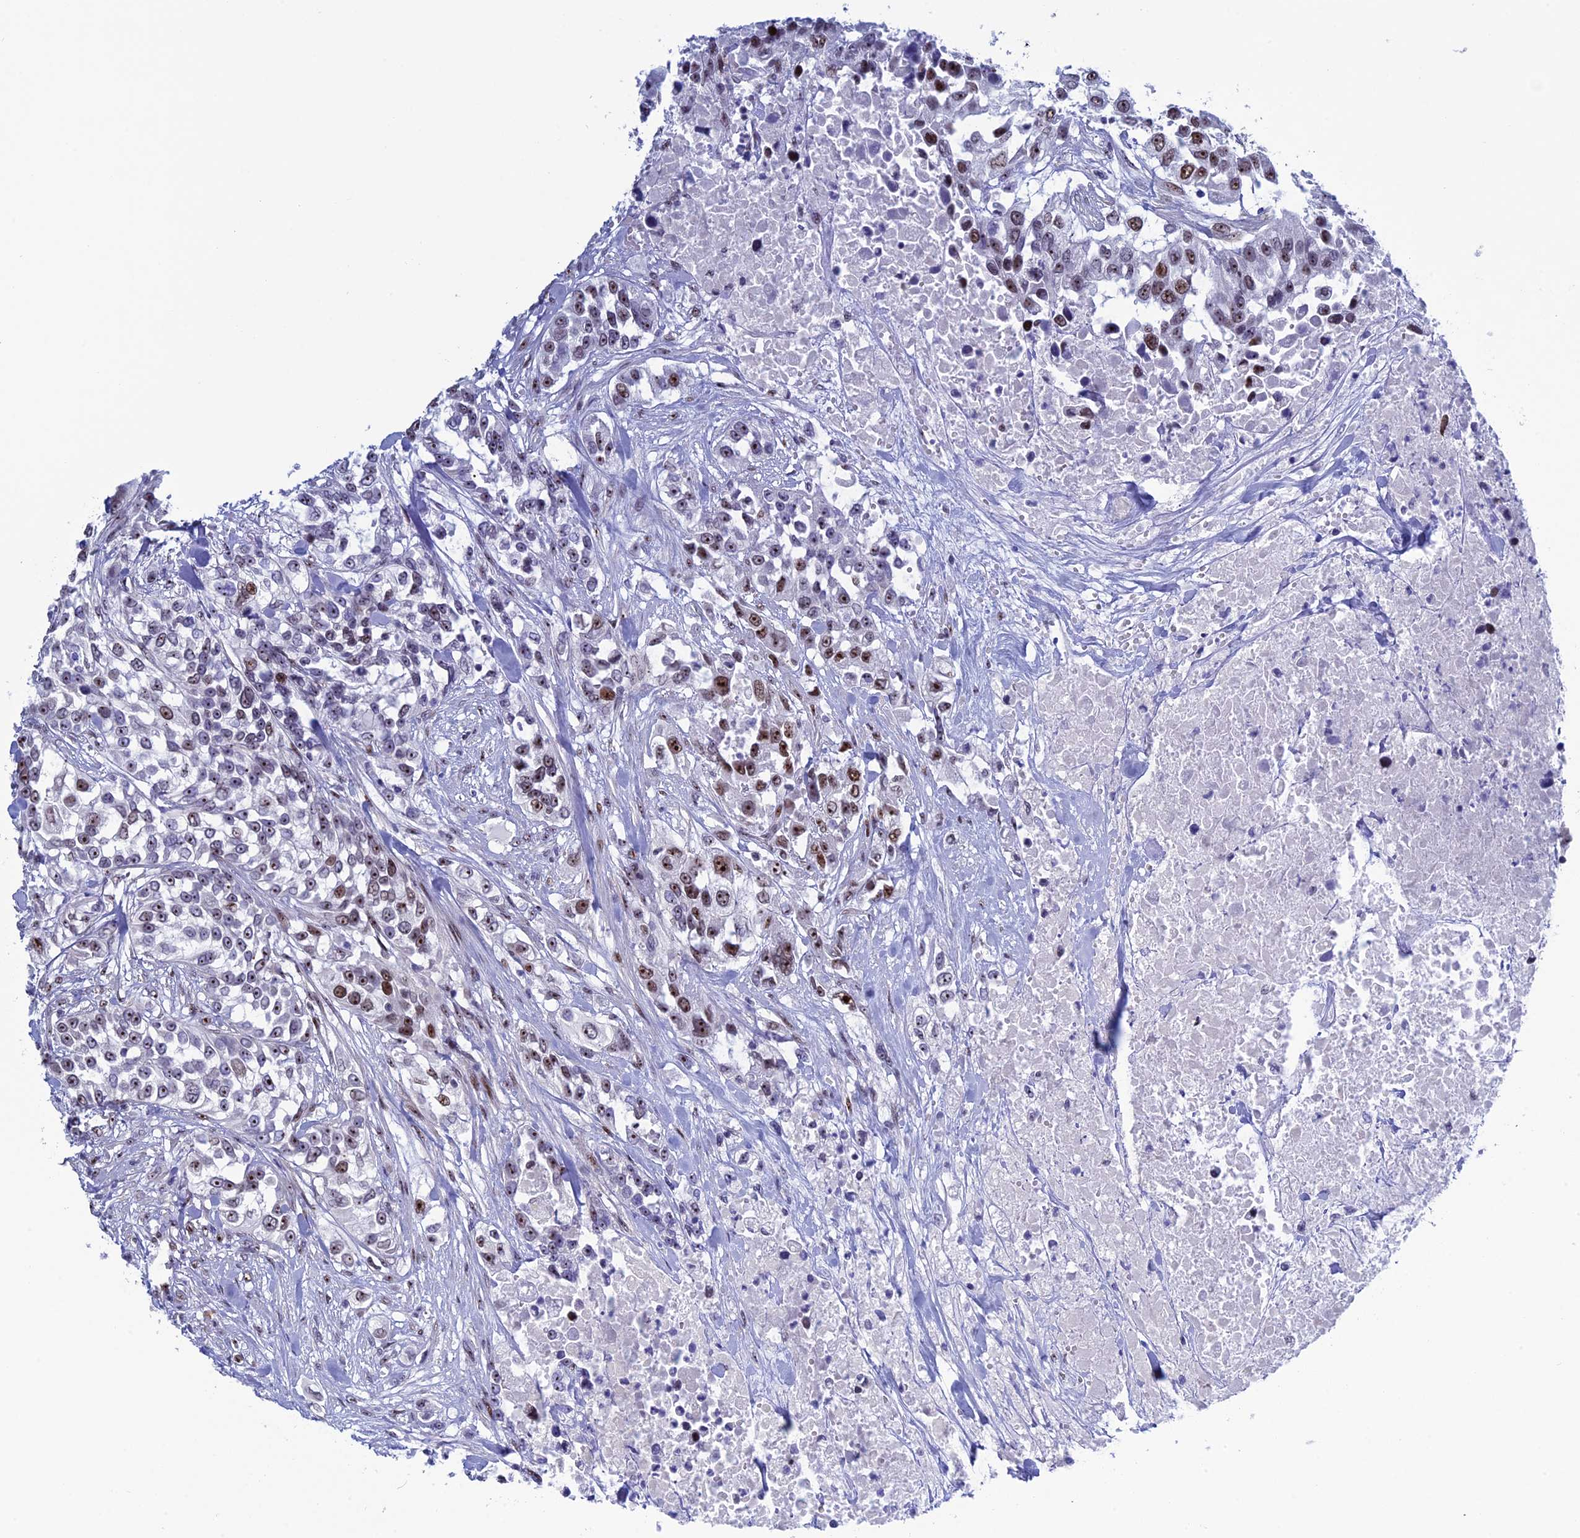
{"staining": {"intensity": "moderate", "quantity": ">75%", "location": "nuclear"}, "tissue": "urothelial cancer", "cell_type": "Tumor cells", "image_type": "cancer", "snomed": [{"axis": "morphology", "description": "Urothelial carcinoma, High grade"}, {"axis": "topography", "description": "Urinary bladder"}], "caption": "Urothelial cancer stained for a protein (brown) exhibits moderate nuclear positive expression in approximately >75% of tumor cells.", "gene": "CCDC86", "patient": {"sex": "female", "age": 80}}